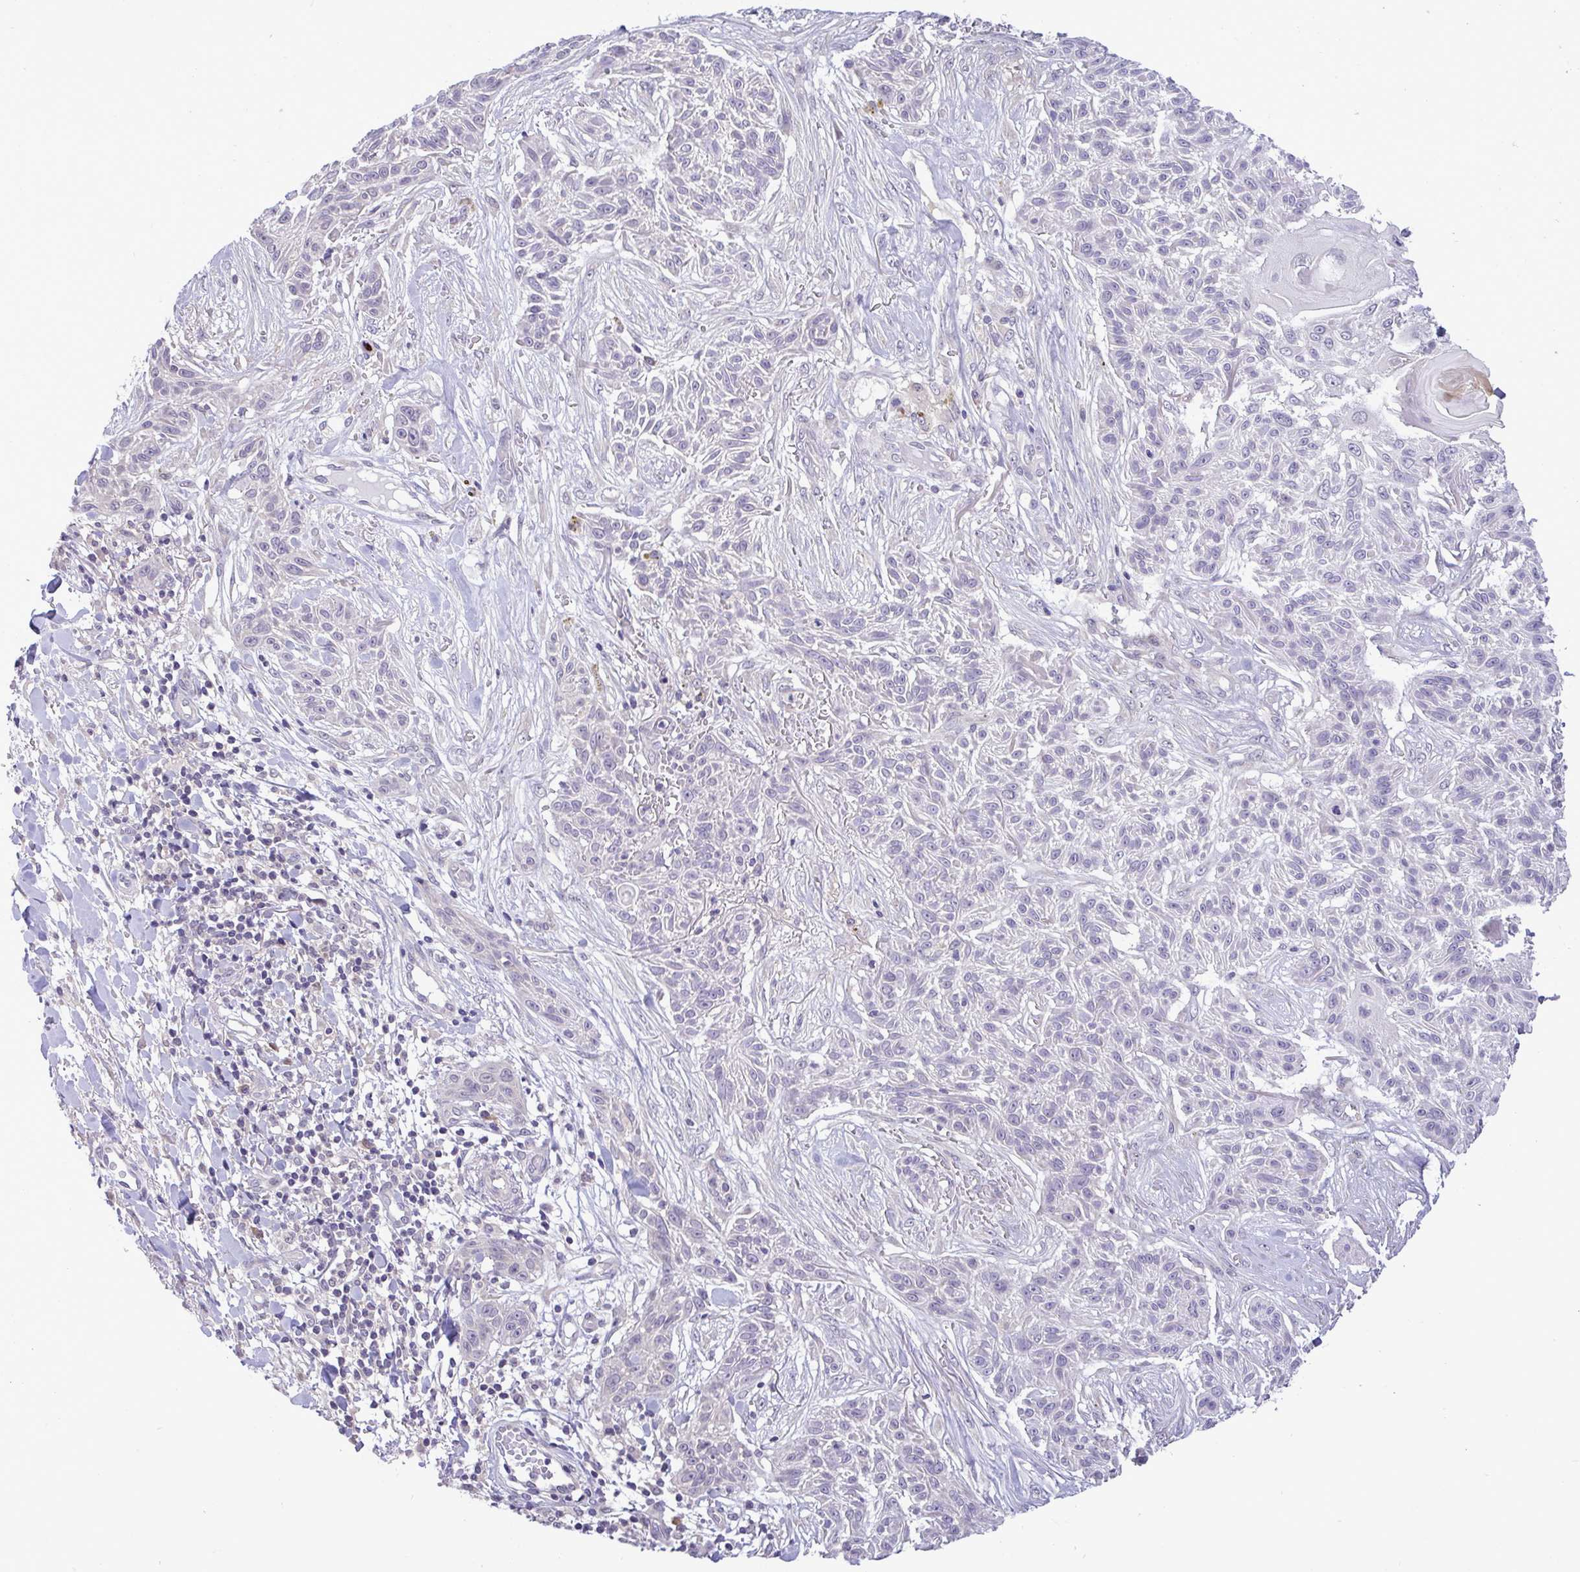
{"staining": {"intensity": "negative", "quantity": "none", "location": "none"}, "tissue": "skin cancer", "cell_type": "Tumor cells", "image_type": "cancer", "snomed": [{"axis": "morphology", "description": "Squamous cell carcinoma, NOS"}, {"axis": "topography", "description": "Skin"}], "caption": "Protein analysis of squamous cell carcinoma (skin) exhibits no significant expression in tumor cells.", "gene": "TMEM41A", "patient": {"sex": "male", "age": 86}}